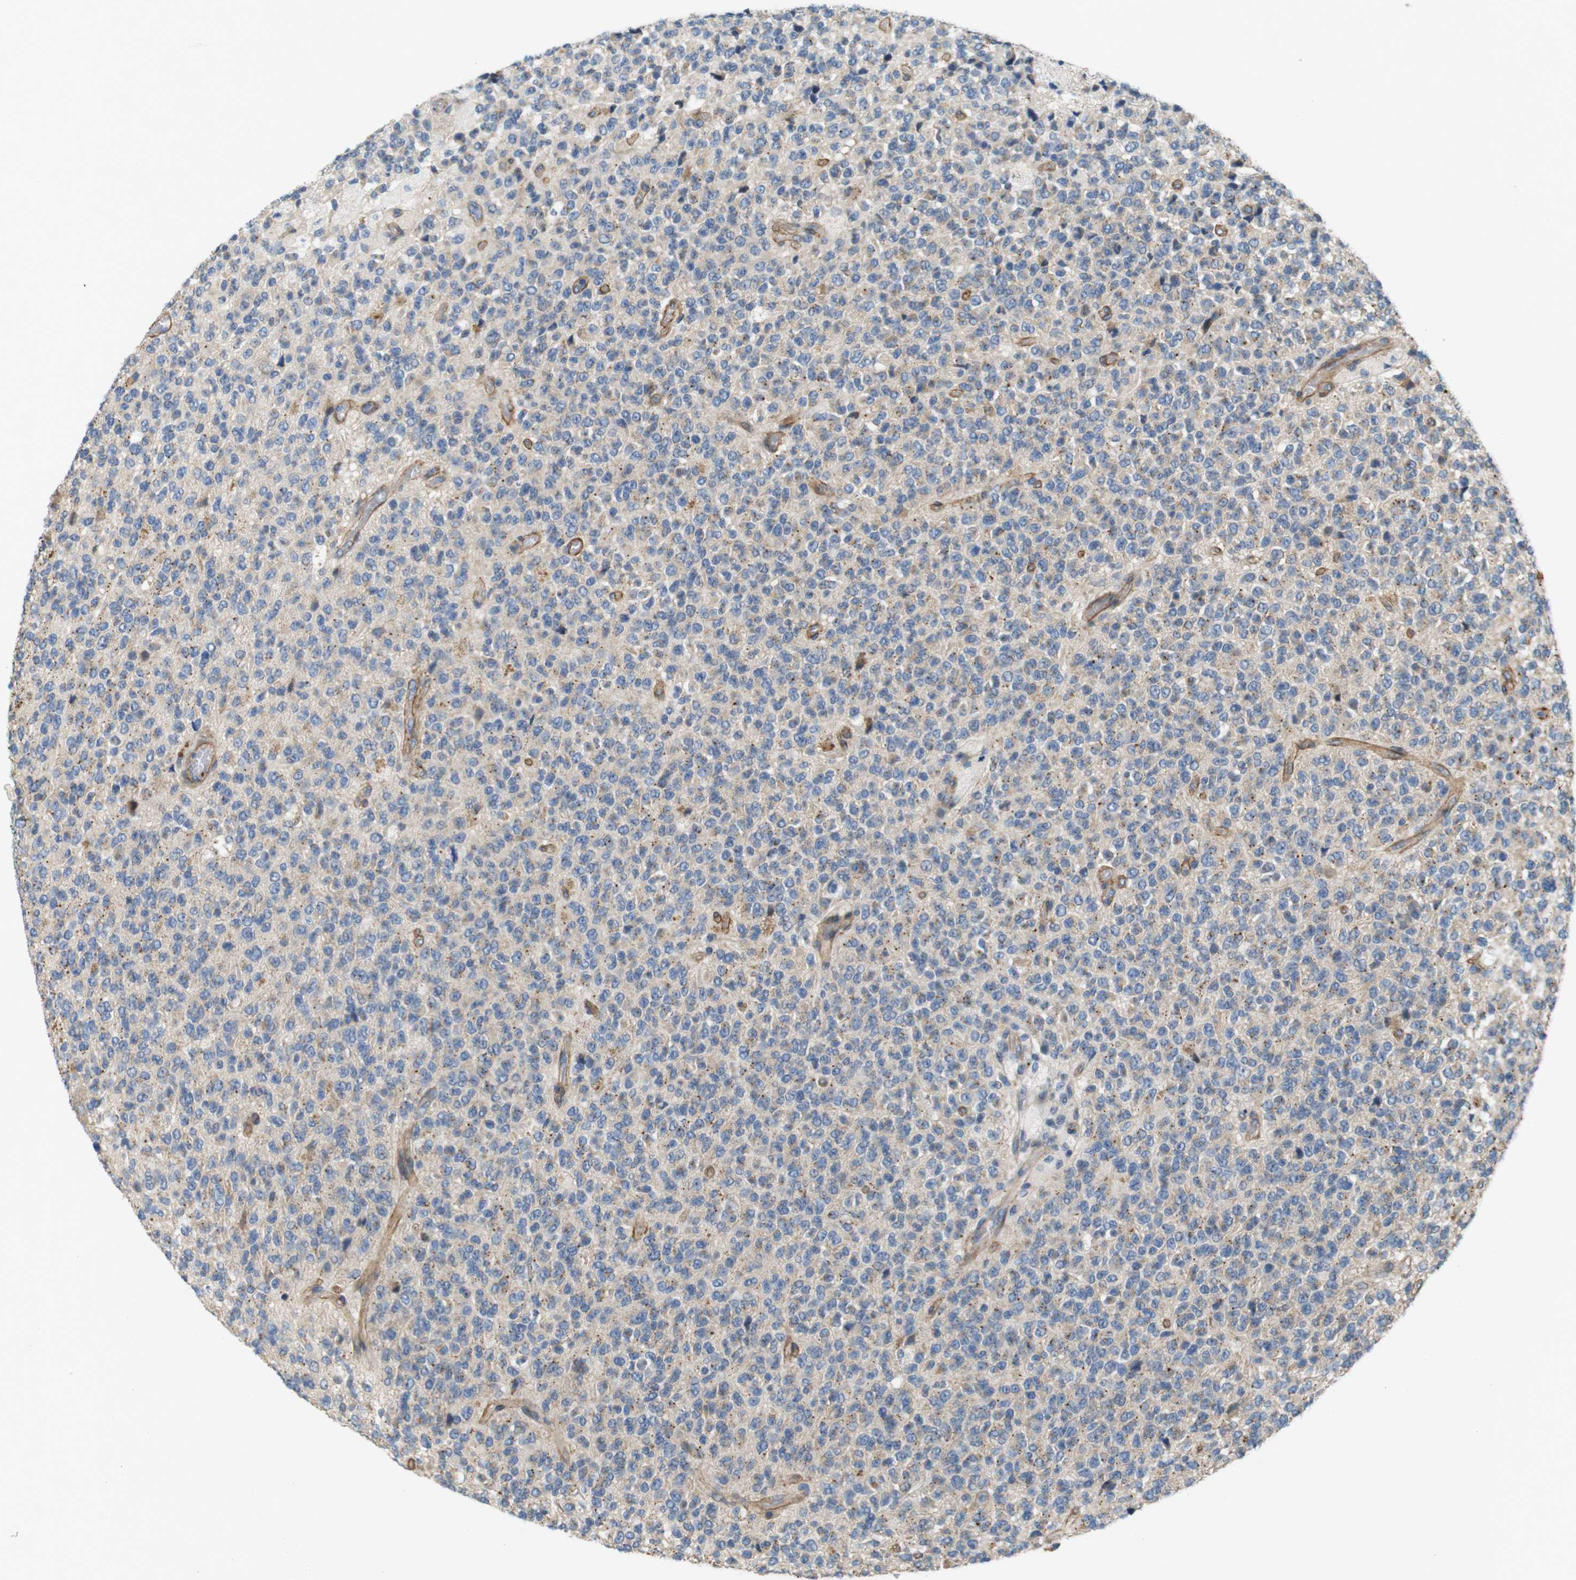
{"staining": {"intensity": "weak", "quantity": ">75%", "location": "cytoplasmic/membranous"}, "tissue": "glioma", "cell_type": "Tumor cells", "image_type": "cancer", "snomed": [{"axis": "morphology", "description": "Glioma, malignant, High grade"}, {"axis": "topography", "description": "pancreas cauda"}], "caption": "This is a histology image of IHC staining of malignant glioma (high-grade), which shows weak expression in the cytoplasmic/membranous of tumor cells.", "gene": "BVES", "patient": {"sex": "male", "age": 60}}